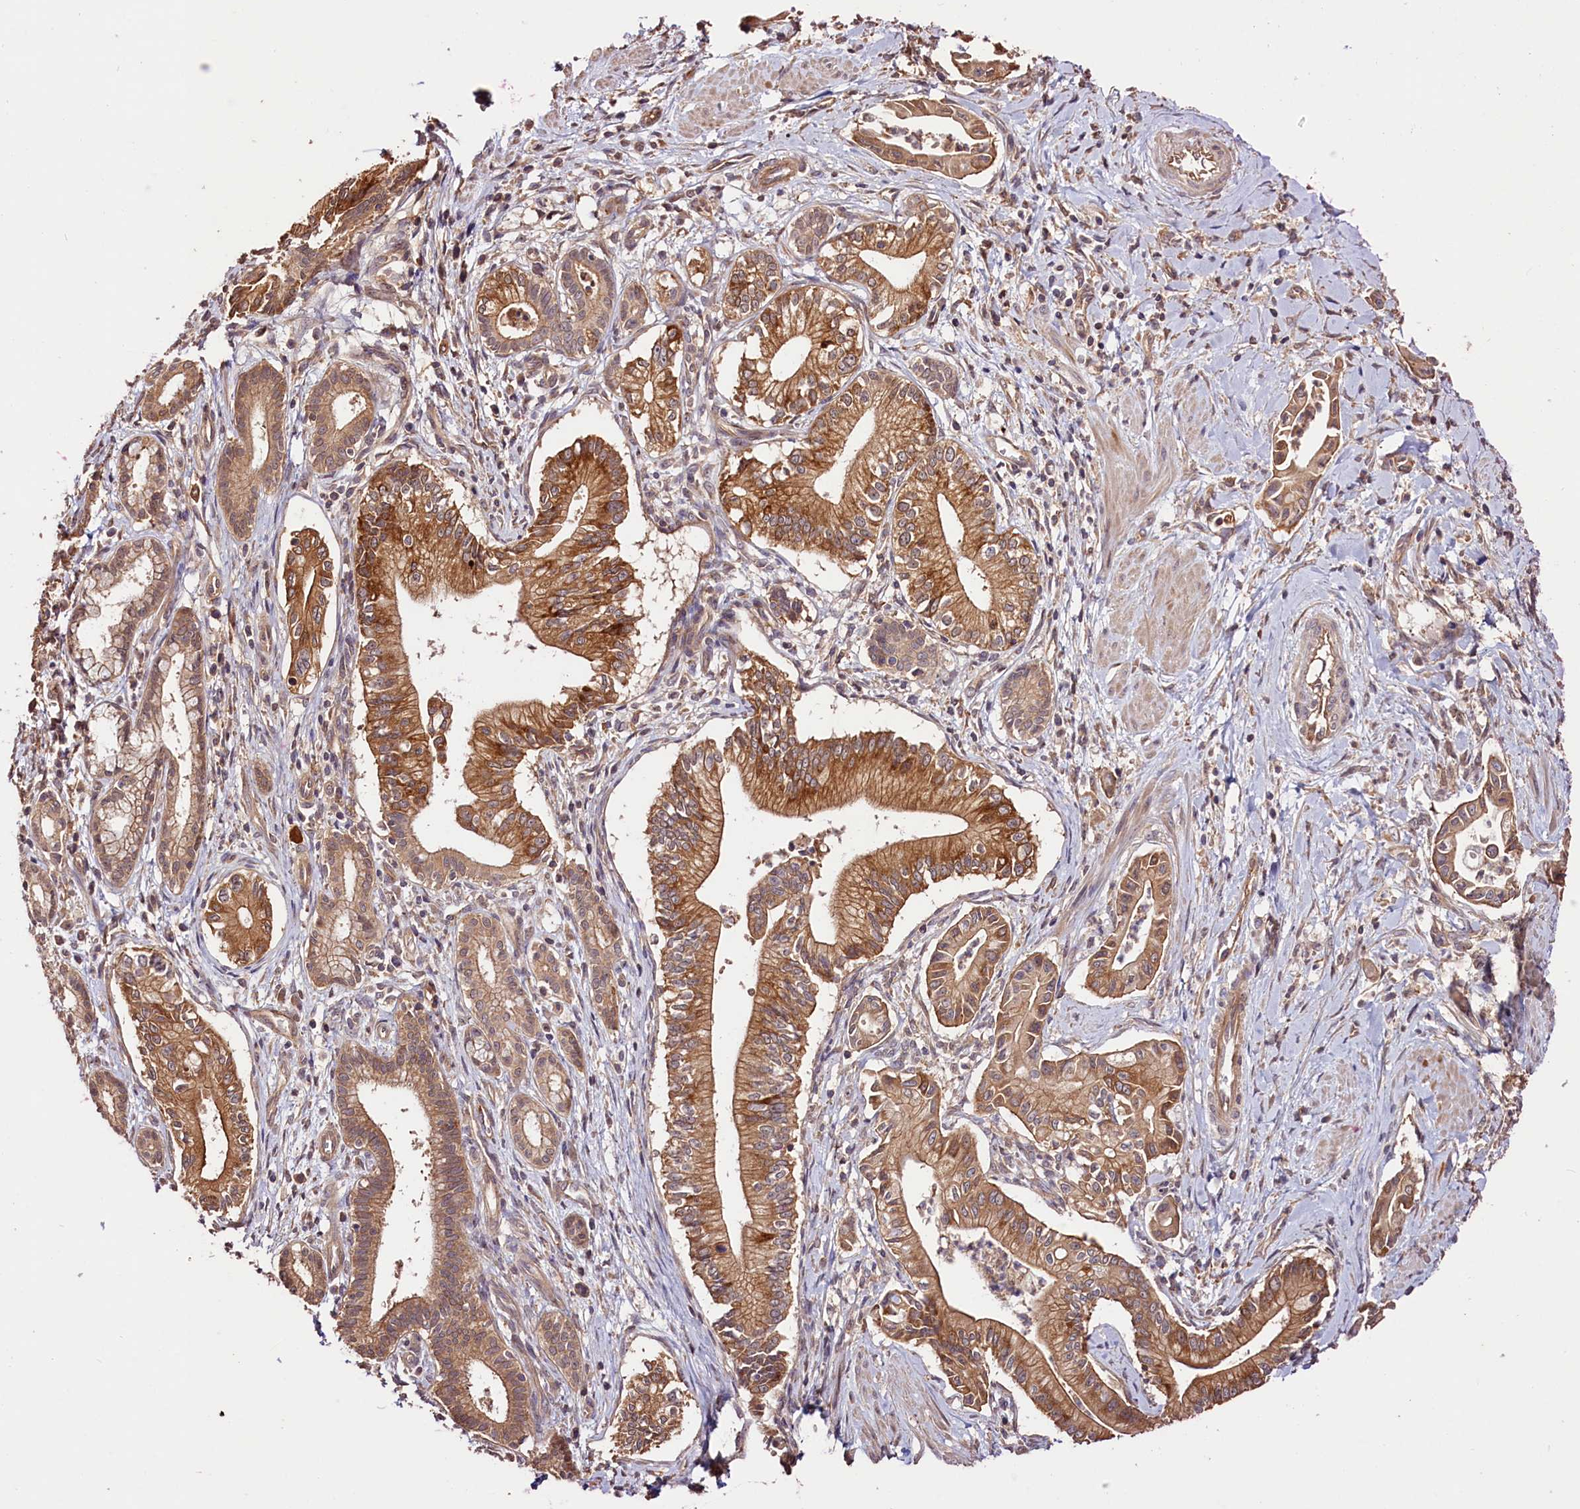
{"staining": {"intensity": "moderate", "quantity": ">75%", "location": "cytoplasmic/membranous"}, "tissue": "pancreatic cancer", "cell_type": "Tumor cells", "image_type": "cancer", "snomed": [{"axis": "morphology", "description": "Adenocarcinoma, NOS"}, {"axis": "topography", "description": "Pancreas"}], "caption": "Protein staining of pancreatic cancer tissue reveals moderate cytoplasmic/membranous staining in about >75% of tumor cells. The staining is performed using DAB brown chromogen to label protein expression. The nuclei are counter-stained blue using hematoxylin.", "gene": "CES3", "patient": {"sex": "male", "age": 78}}